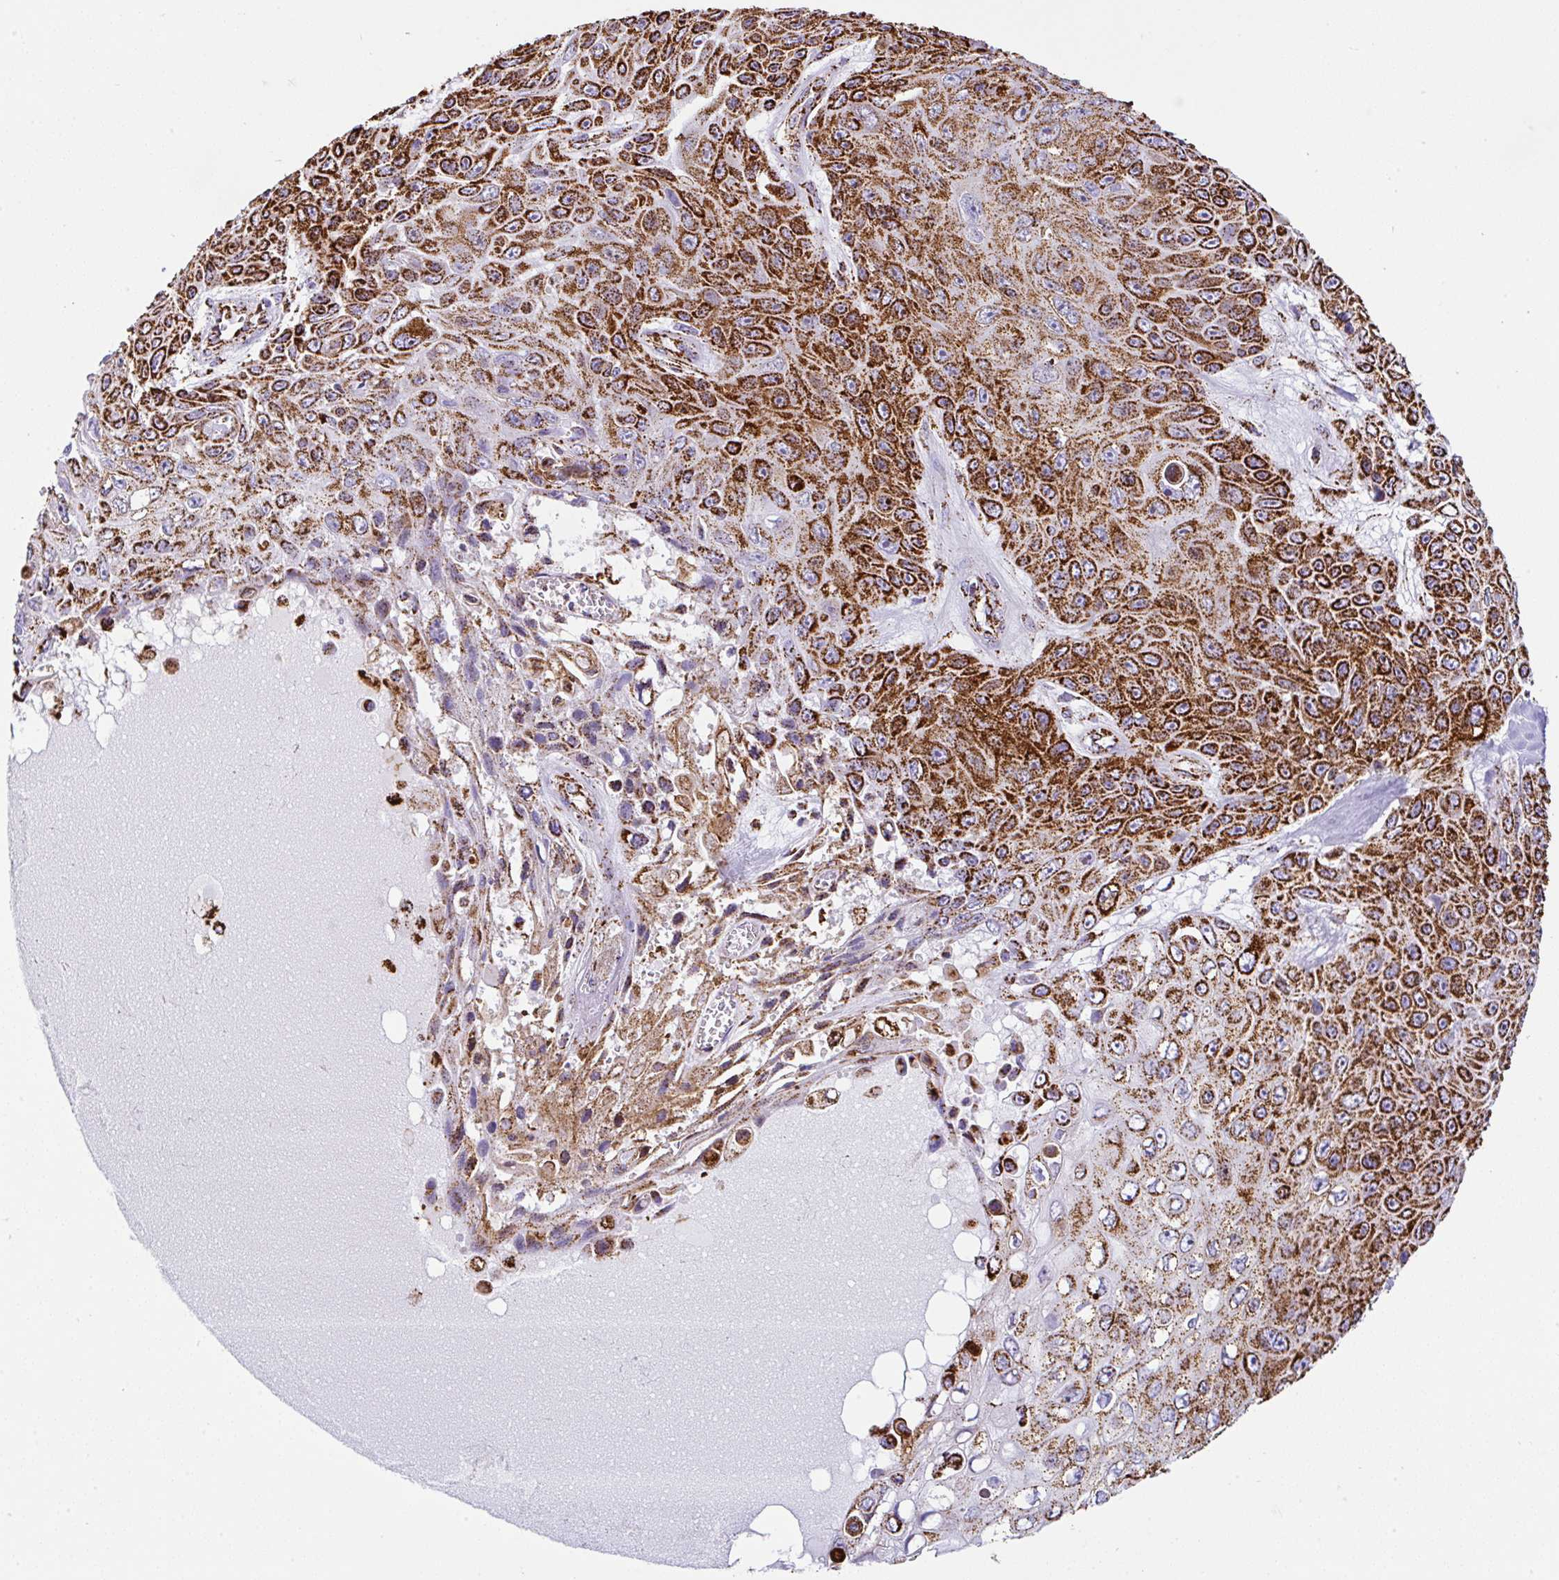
{"staining": {"intensity": "strong", "quantity": ">75%", "location": "cytoplasmic/membranous"}, "tissue": "skin cancer", "cell_type": "Tumor cells", "image_type": "cancer", "snomed": [{"axis": "morphology", "description": "Squamous cell carcinoma, NOS"}, {"axis": "topography", "description": "Skin"}], "caption": "A brown stain highlights strong cytoplasmic/membranous expression of a protein in skin cancer (squamous cell carcinoma) tumor cells.", "gene": "ANKRD33B", "patient": {"sex": "male", "age": 82}}